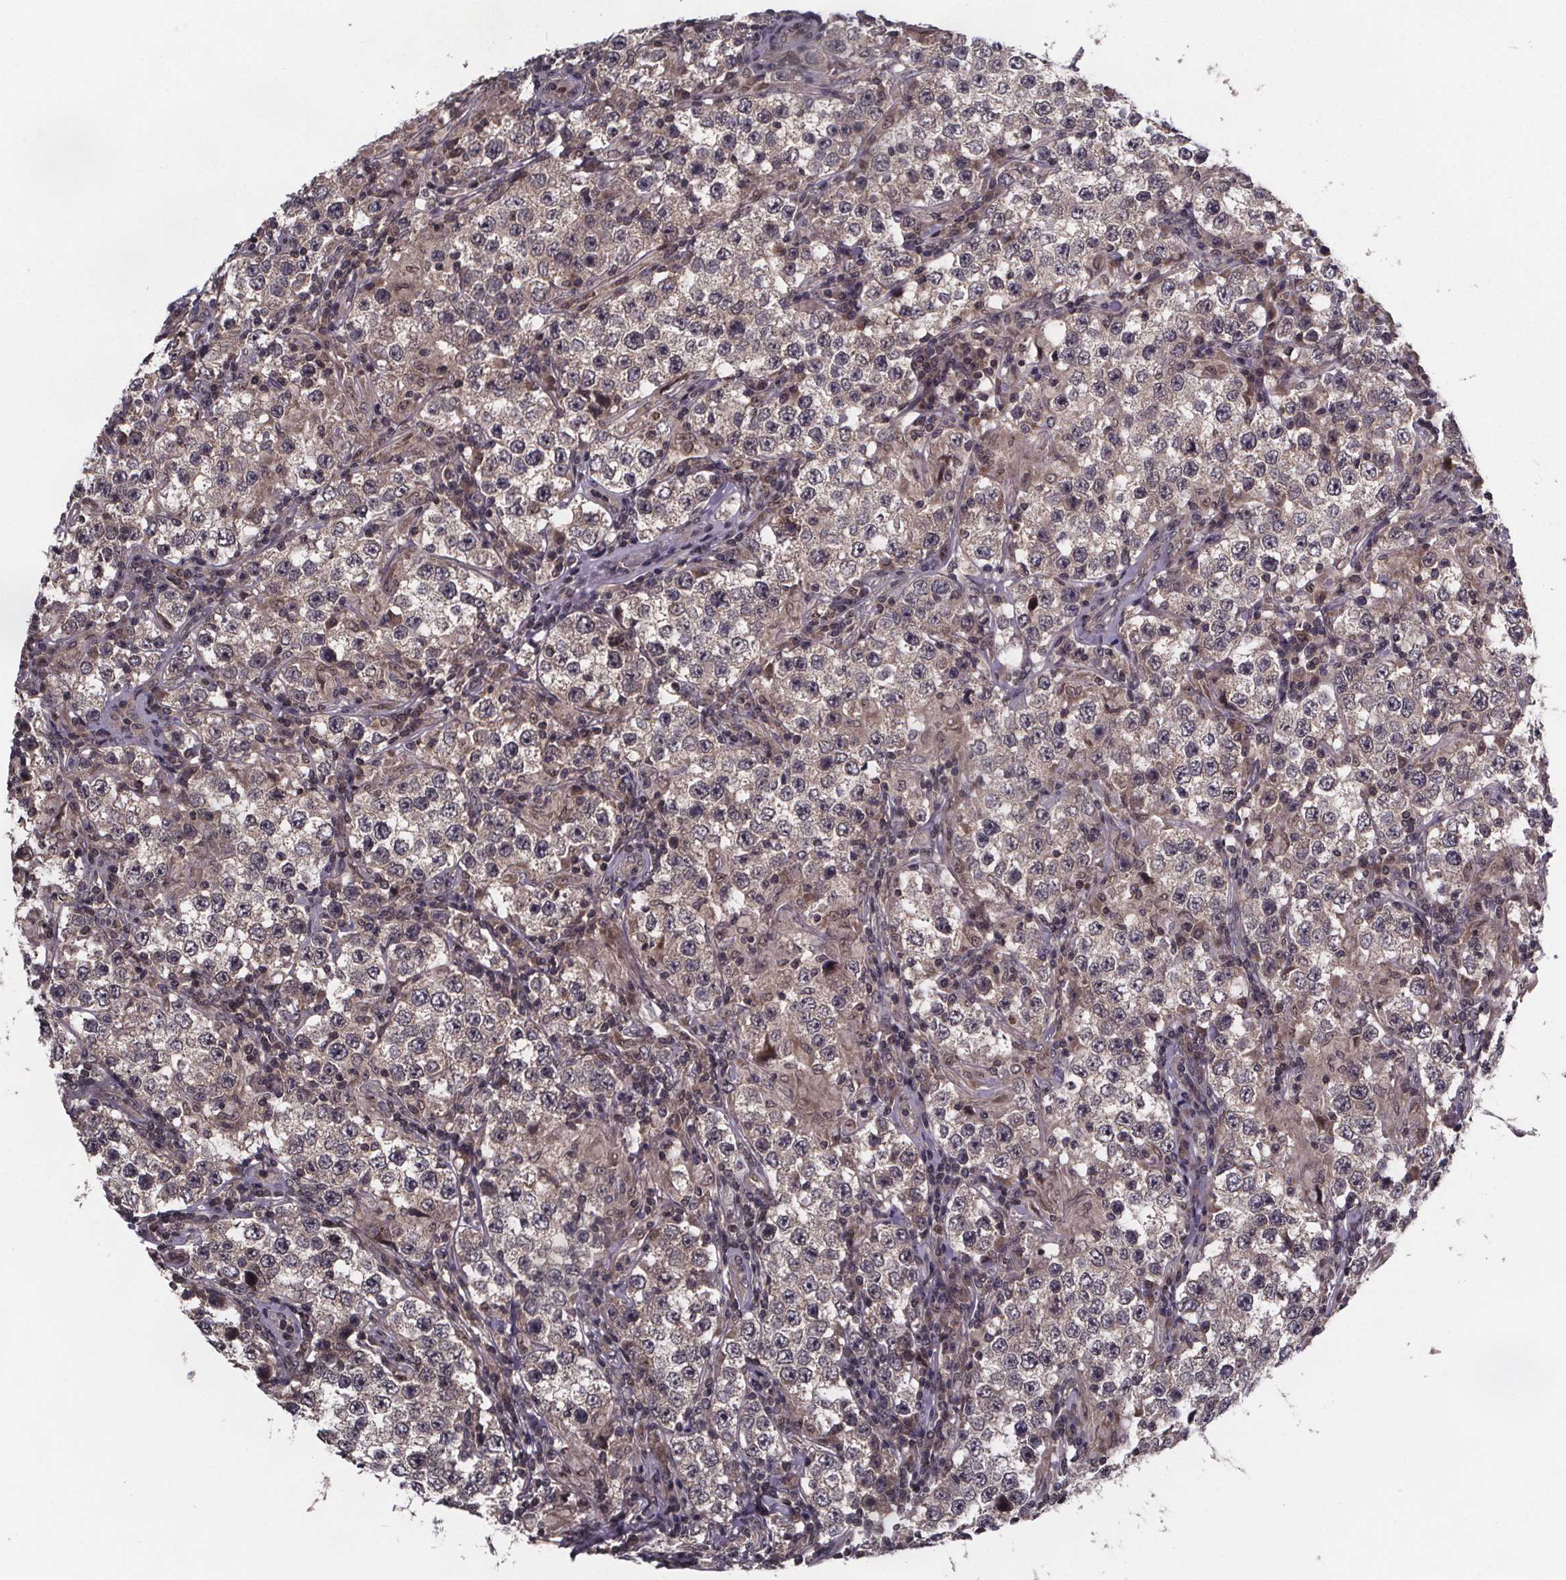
{"staining": {"intensity": "weak", "quantity": "<25%", "location": "cytoplasmic/membranous"}, "tissue": "testis cancer", "cell_type": "Tumor cells", "image_type": "cancer", "snomed": [{"axis": "morphology", "description": "Seminoma, NOS"}, {"axis": "morphology", "description": "Carcinoma, Embryonal, NOS"}, {"axis": "topography", "description": "Testis"}], "caption": "Micrograph shows no significant protein expression in tumor cells of seminoma (testis). (IHC, brightfield microscopy, high magnification).", "gene": "FN3KRP", "patient": {"sex": "male", "age": 41}}